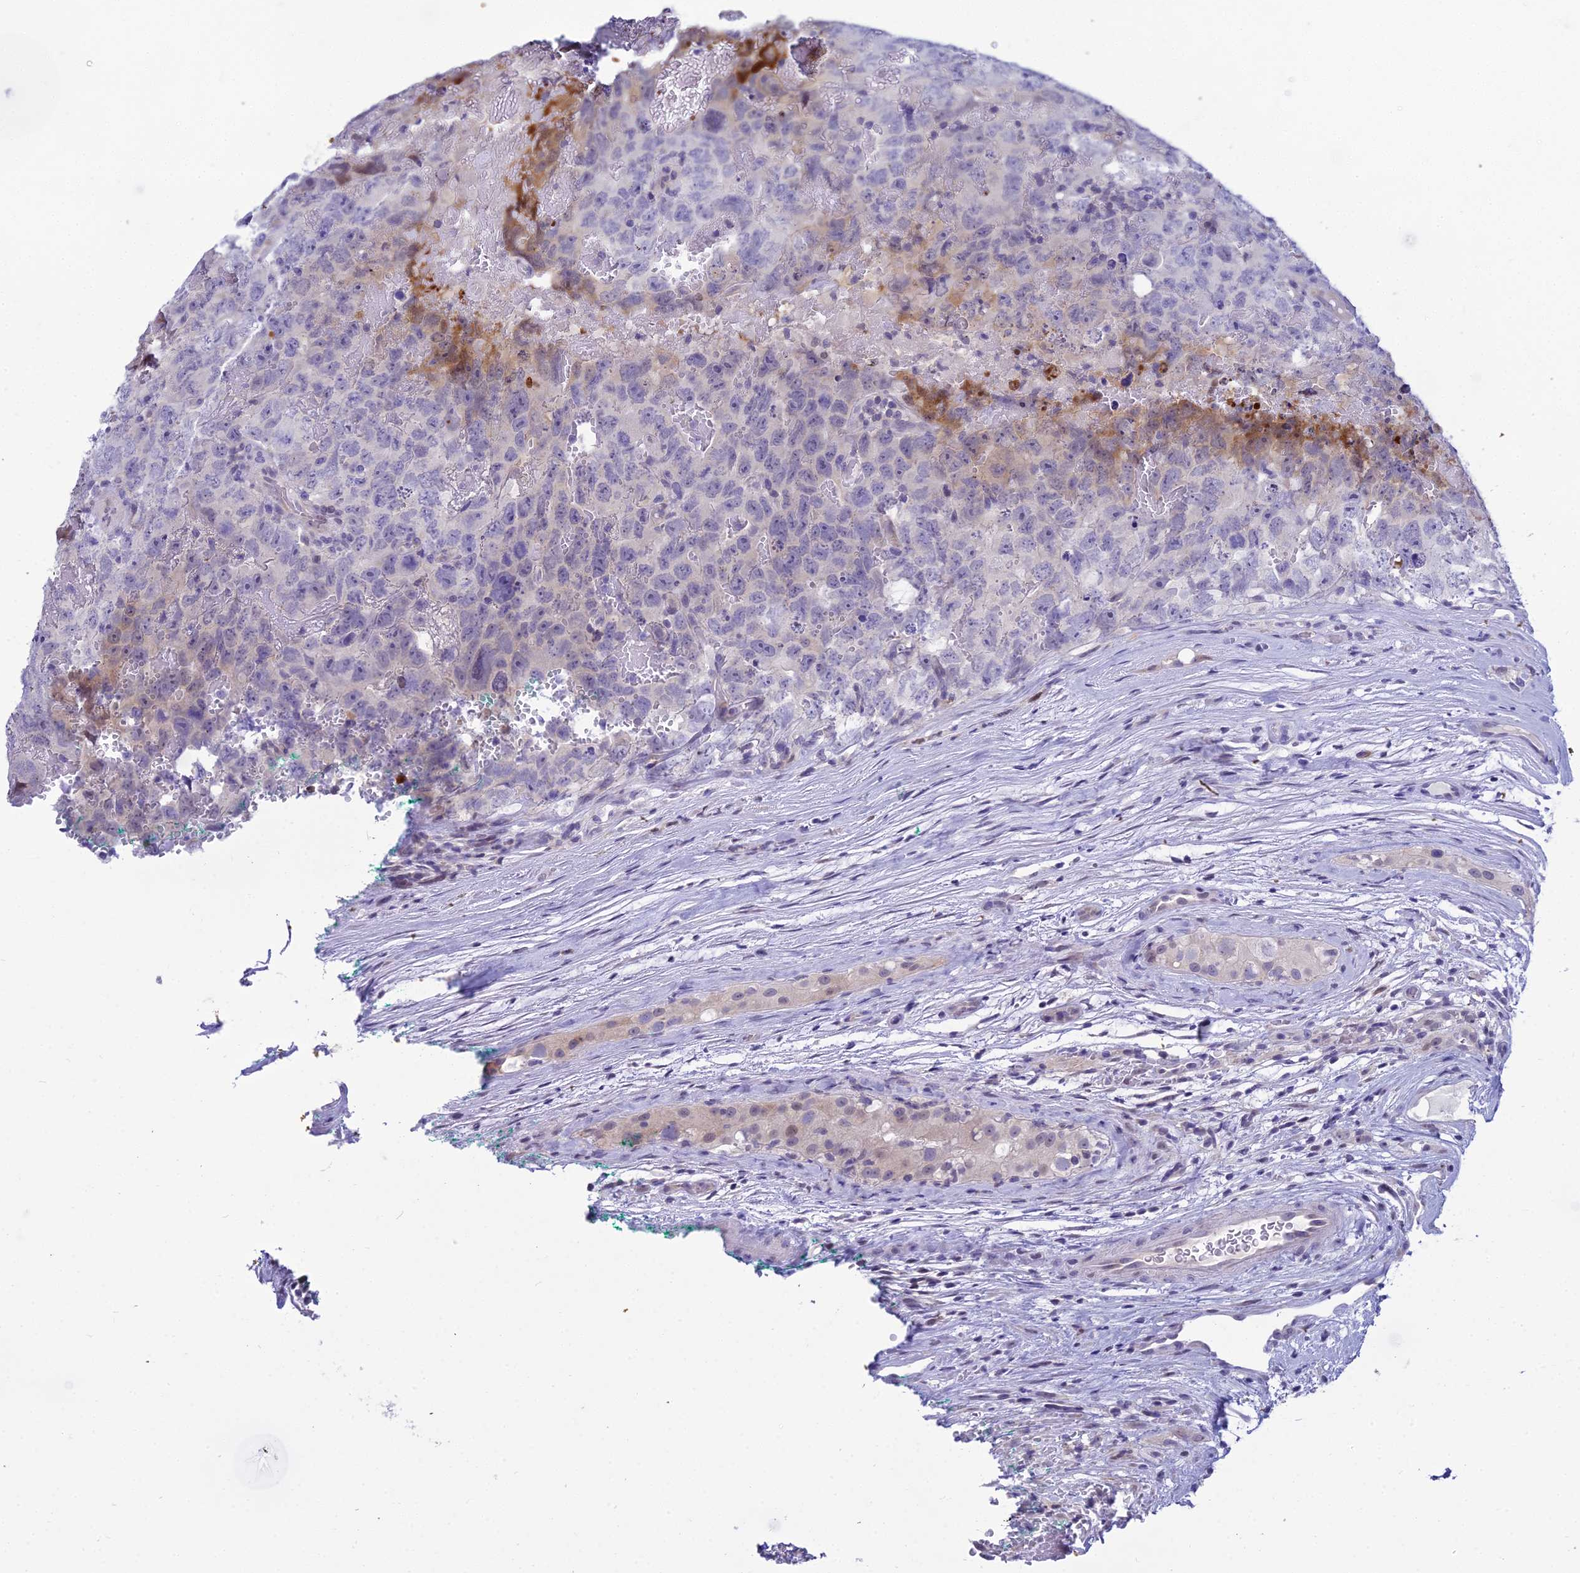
{"staining": {"intensity": "negative", "quantity": "none", "location": "none"}, "tissue": "testis cancer", "cell_type": "Tumor cells", "image_type": "cancer", "snomed": [{"axis": "morphology", "description": "Carcinoma, Embryonal, NOS"}, {"axis": "topography", "description": "Testis"}], "caption": "This photomicrograph is of testis embryonal carcinoma stained with IHC to label a protein in brown with the nuclei are counter-stained blue. There is no positivity in tumor cells.", "gene": "ZMIZ1", "patient": {"sex": "male", "age": 45}}